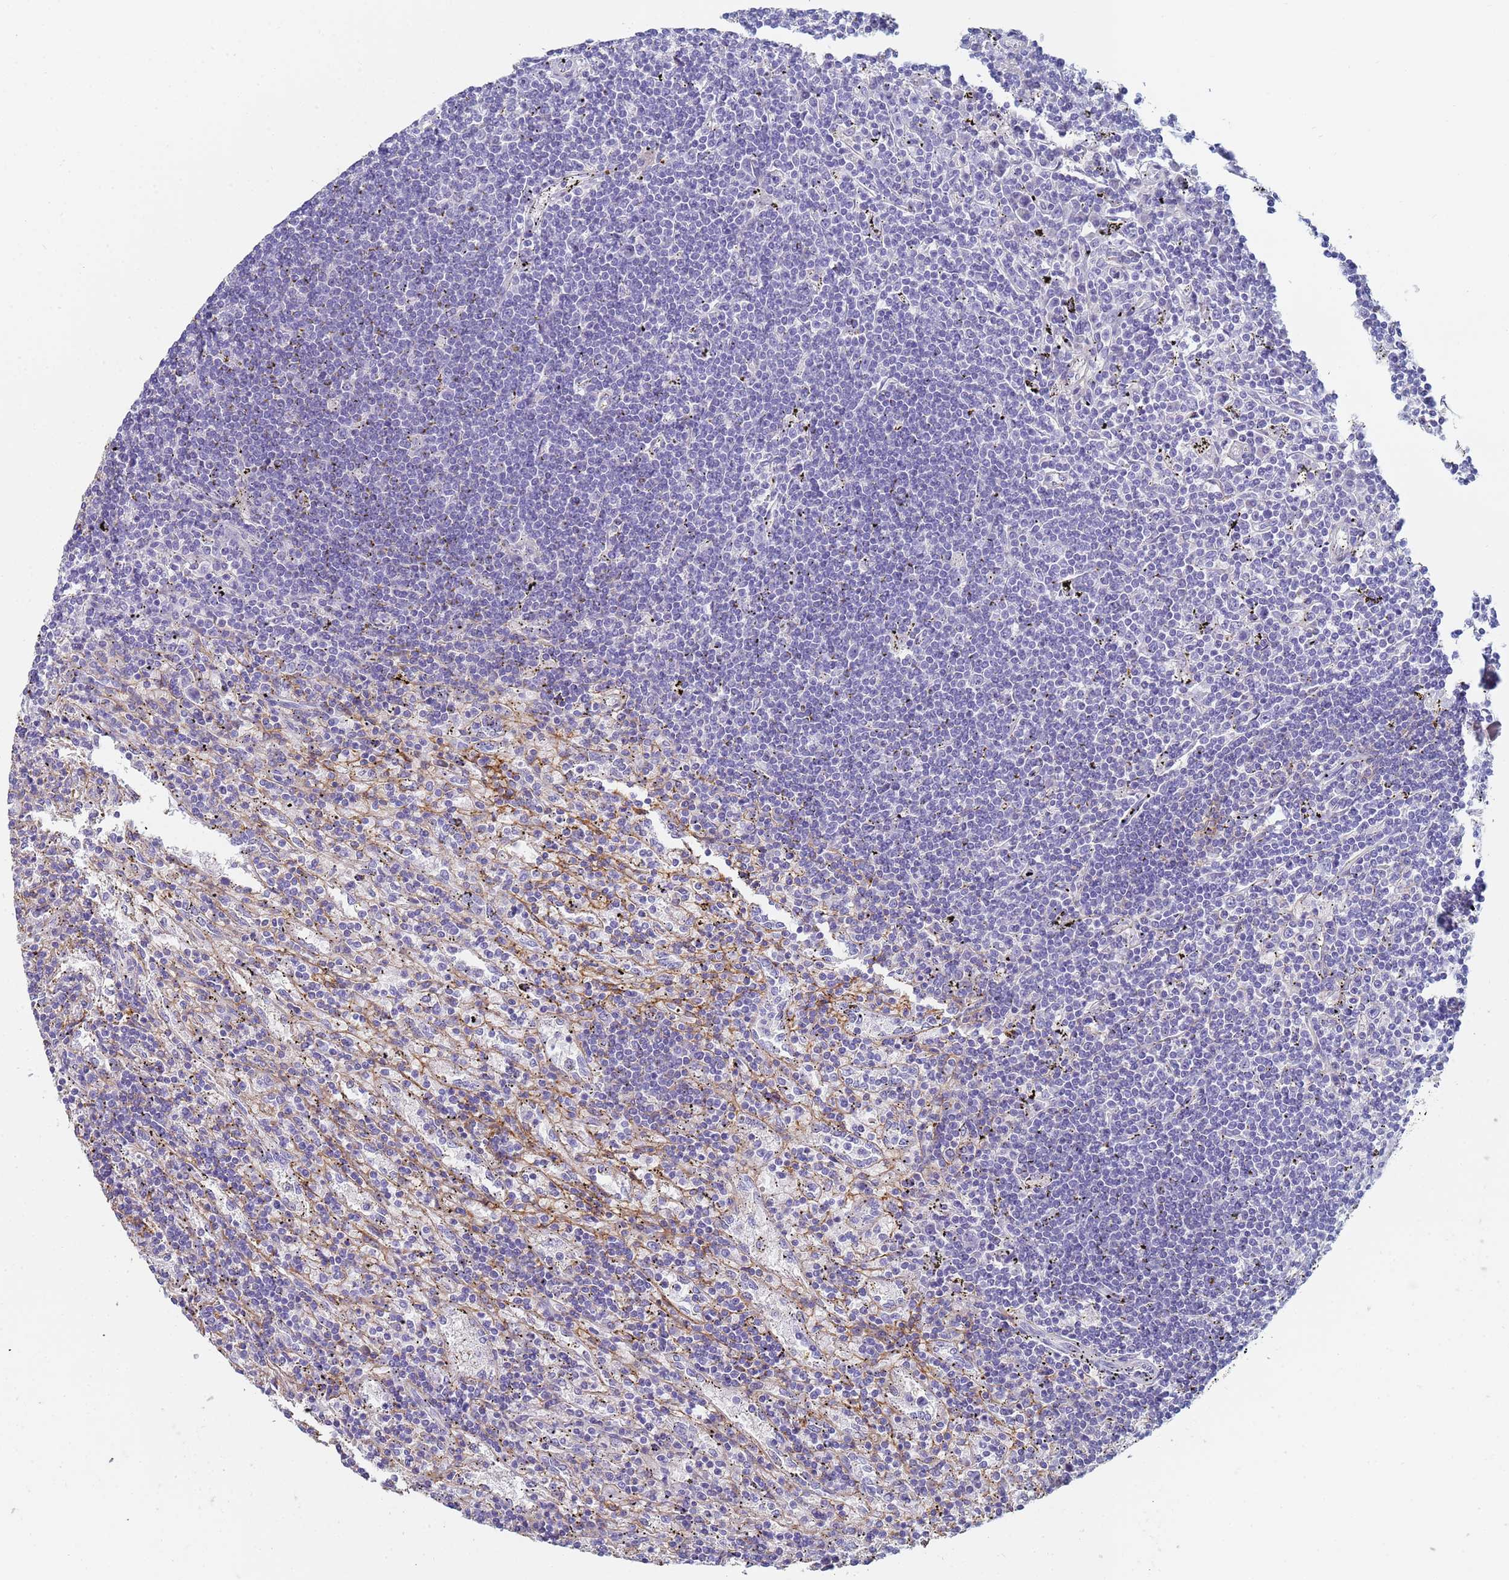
{"staining": {"intensity": "negative", "quantity": "none", "location": "none"}, "tissue": "lymphoma", "cell_type": "Tumor cells", "image_type": "cancer", "snomed": [{"axis": "morphology", "description": "Malignant lymphoma, non-Hodgkin's type, Low grade"}, {"axis": "topography", "description": "Spleen"}], "caption": "The micrograph reveals no significant staining in tumor cells of lymphoma. (Stains: DAB IHC with hematoxylin counter stain, Microscopy: brightfield microscopy at high magnification).", "gene": "ABCA8", "patient": {"sex": "male", "age": 76}}